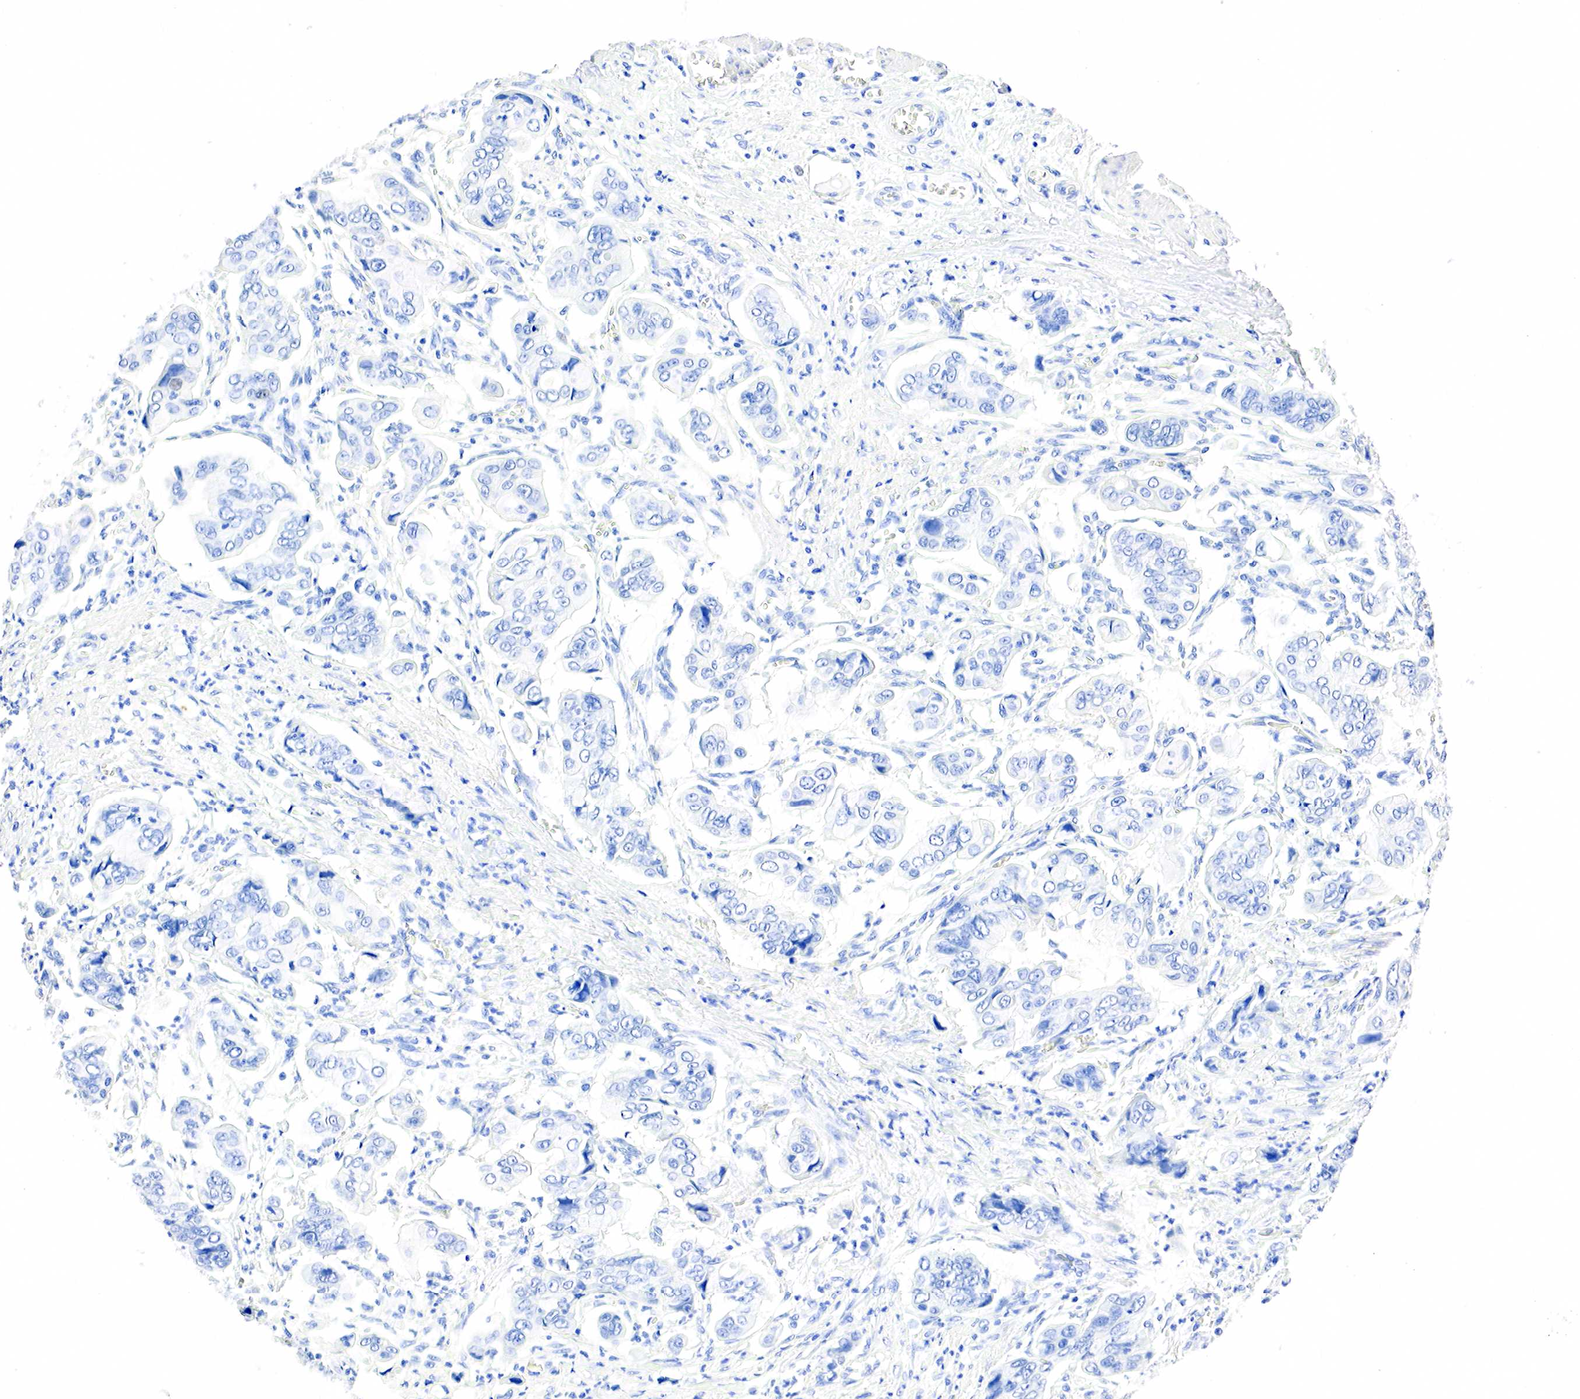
{"staining": {"intensity": "negative", "quantity": "none", "location": "none"}, "tissue": "stomach cancer", "cell_type": "Tumor cells", "image_type": "cancer", "snomed": [{"axis": "morphology", "description": "Adenocarcinoma, NOS"}, {"axis": "topography", "description": "Stomach, upper"}], "caption": "Immunohistochemistry (IHC) of human adenocarcinoma (stomach) shows no staining in tumor cells.", "gene": "PTH", "patient": {"sex": "male", "age": 80}}